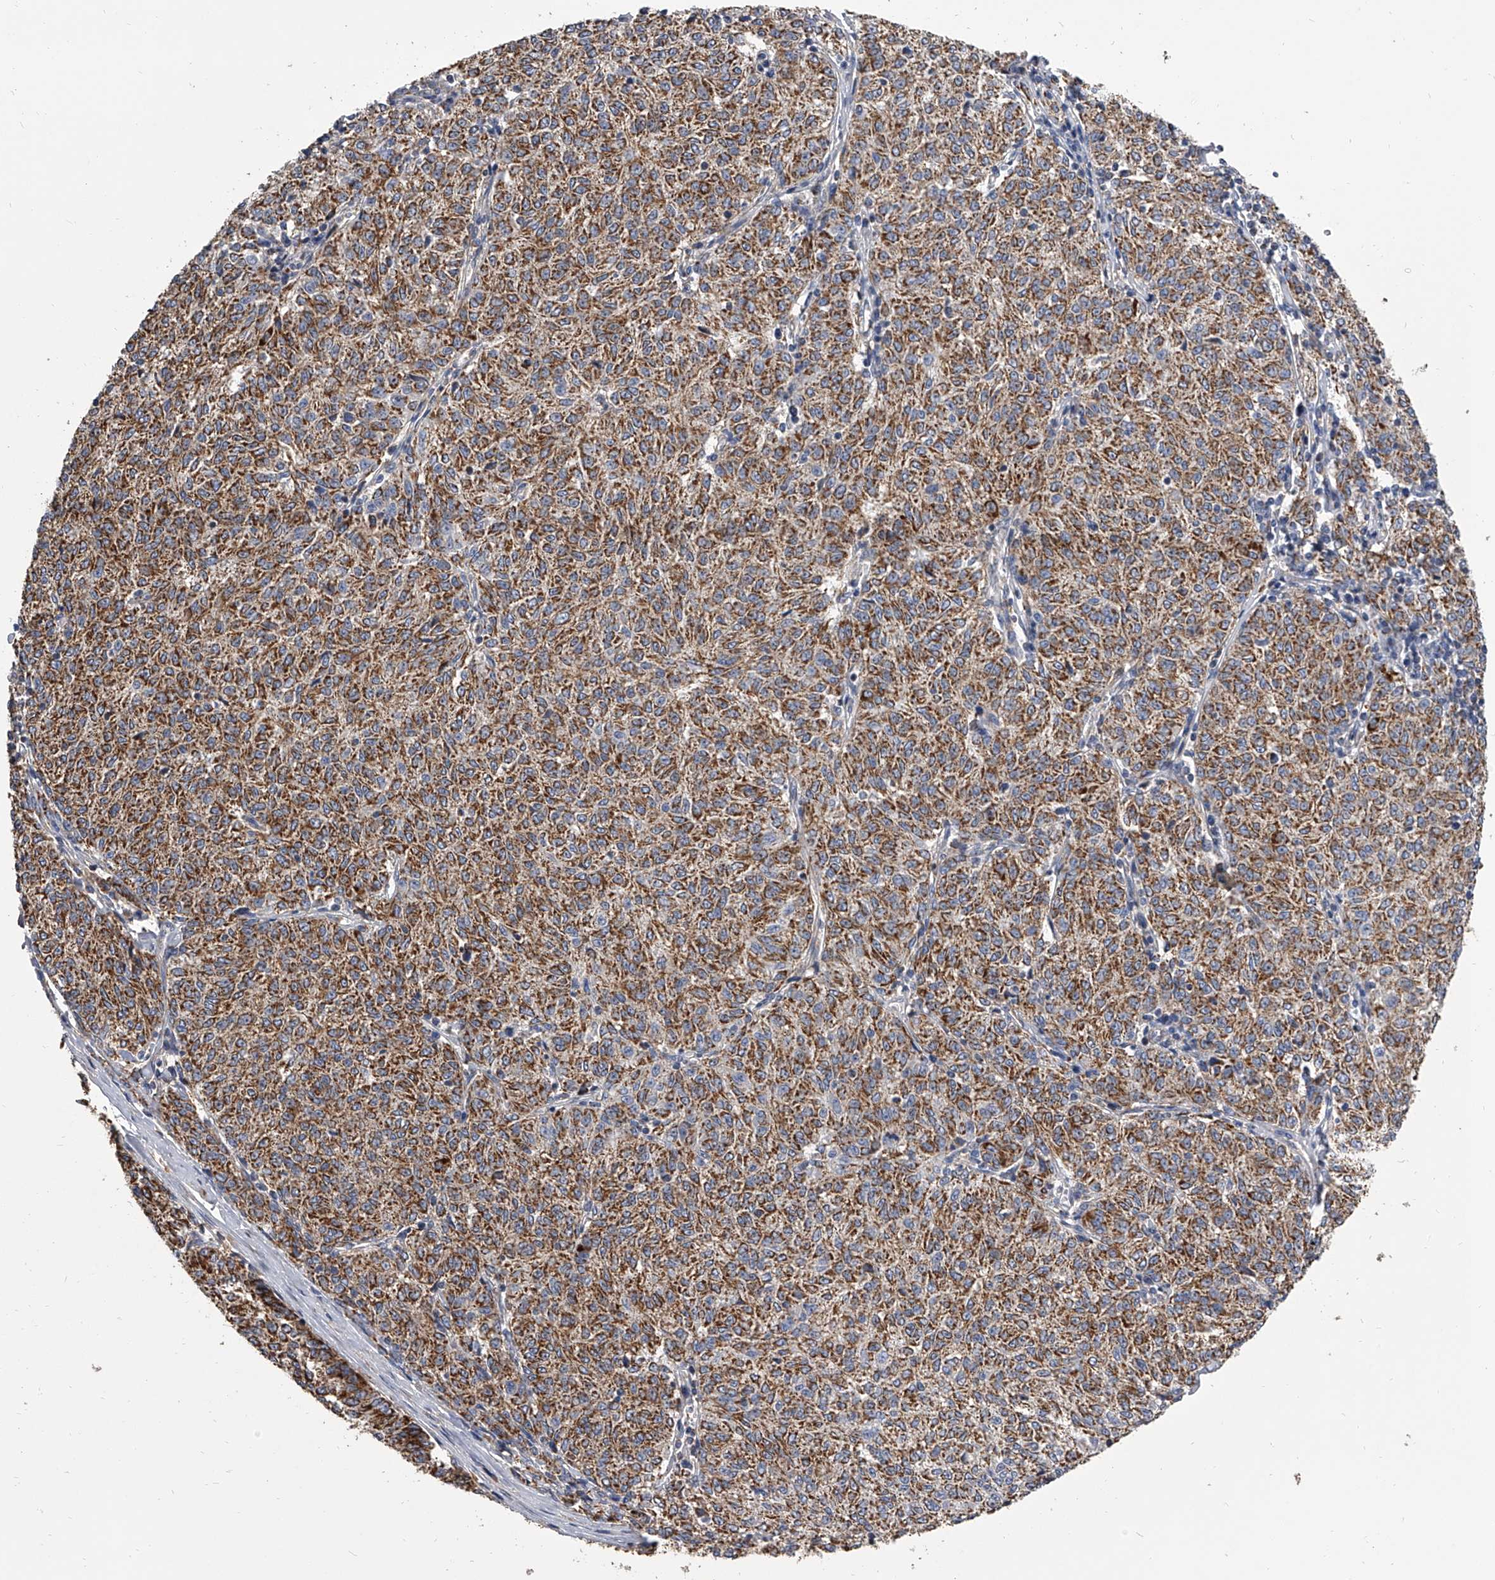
{"staining": {"intensity": "strong", "quantity": ">75%", "location": "cytoplasmic/membranous"}, "tissue": "melanoma", "cell_type": "Tumor cells", "image_type": "cancer", "snomed": [{"axis": "morphology", "description": "Malignant melanoma, NOS"}, {"axis": "topography", "description": "Skin"}], "caption": "Immunohistochemistry (IHC) (DAB (3,3'-diaminobenzidine)) staining of malignant melanoma reveals strong cytoplasmic/membranous protein positivity in approximately >75% of tumor cells.", "gene": "MRPL28", "patient": {"sex": "female", "age": 72}}